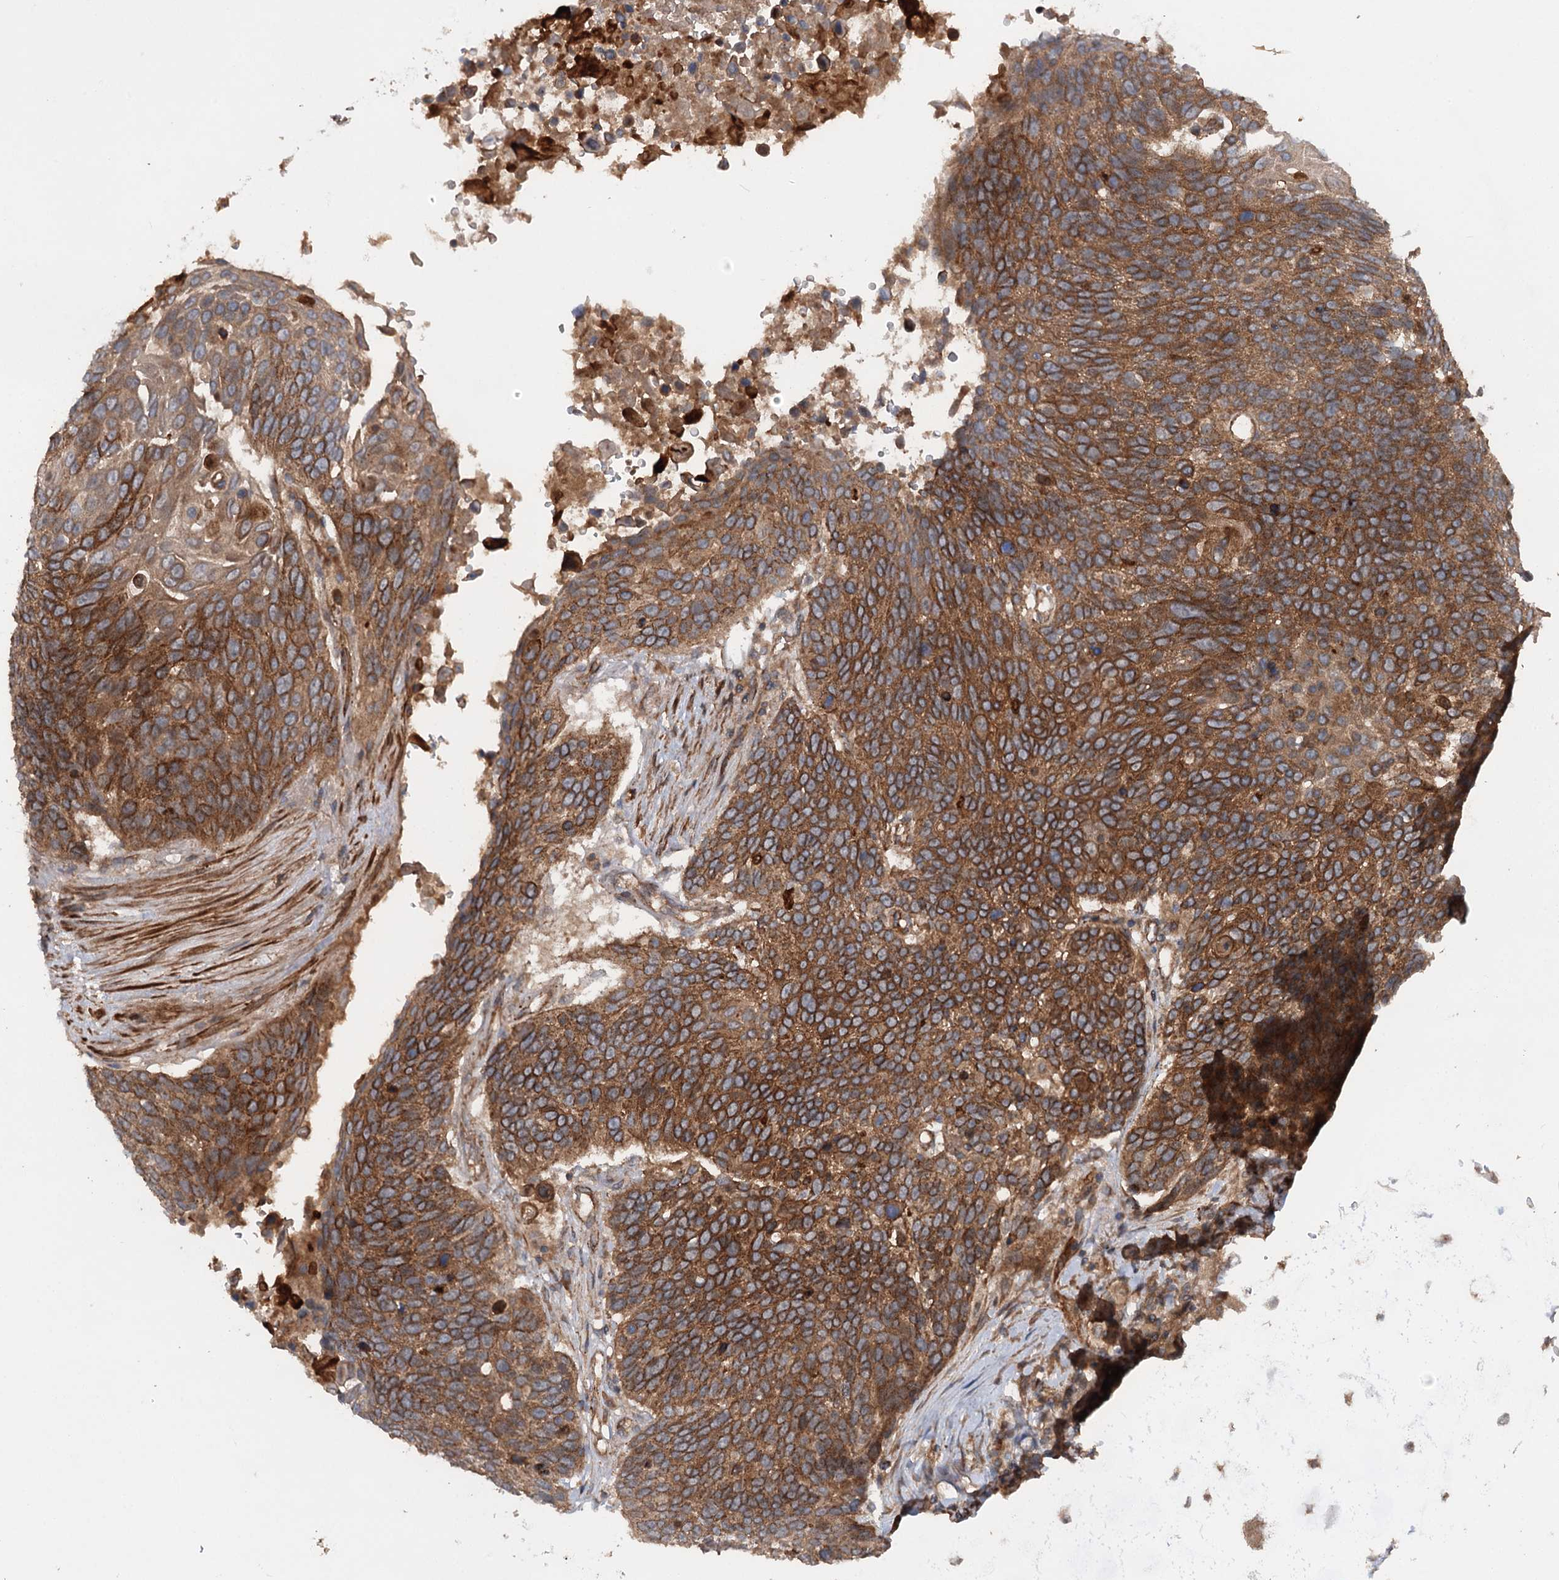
{"staining": {"intensity": "strong", "quantity": ">75%", "location": "cytoplasmic/membranous"}, "tissue": "lung cancer", "cell_type": "Tumor cells", "image_type": "cancer", "snomed": [{"axis": "morphology", "description": "Squamous cell carcinoma, NOS"}, {"axis": "topography", "description": "Lung"}], "caption": "Lung cancer (squamous cell carcinoma) stained with a protein marker shows strong staining in tumor cells.", "gene": "ADGRG4", "patient": {"sex": "male", "age": 66}}